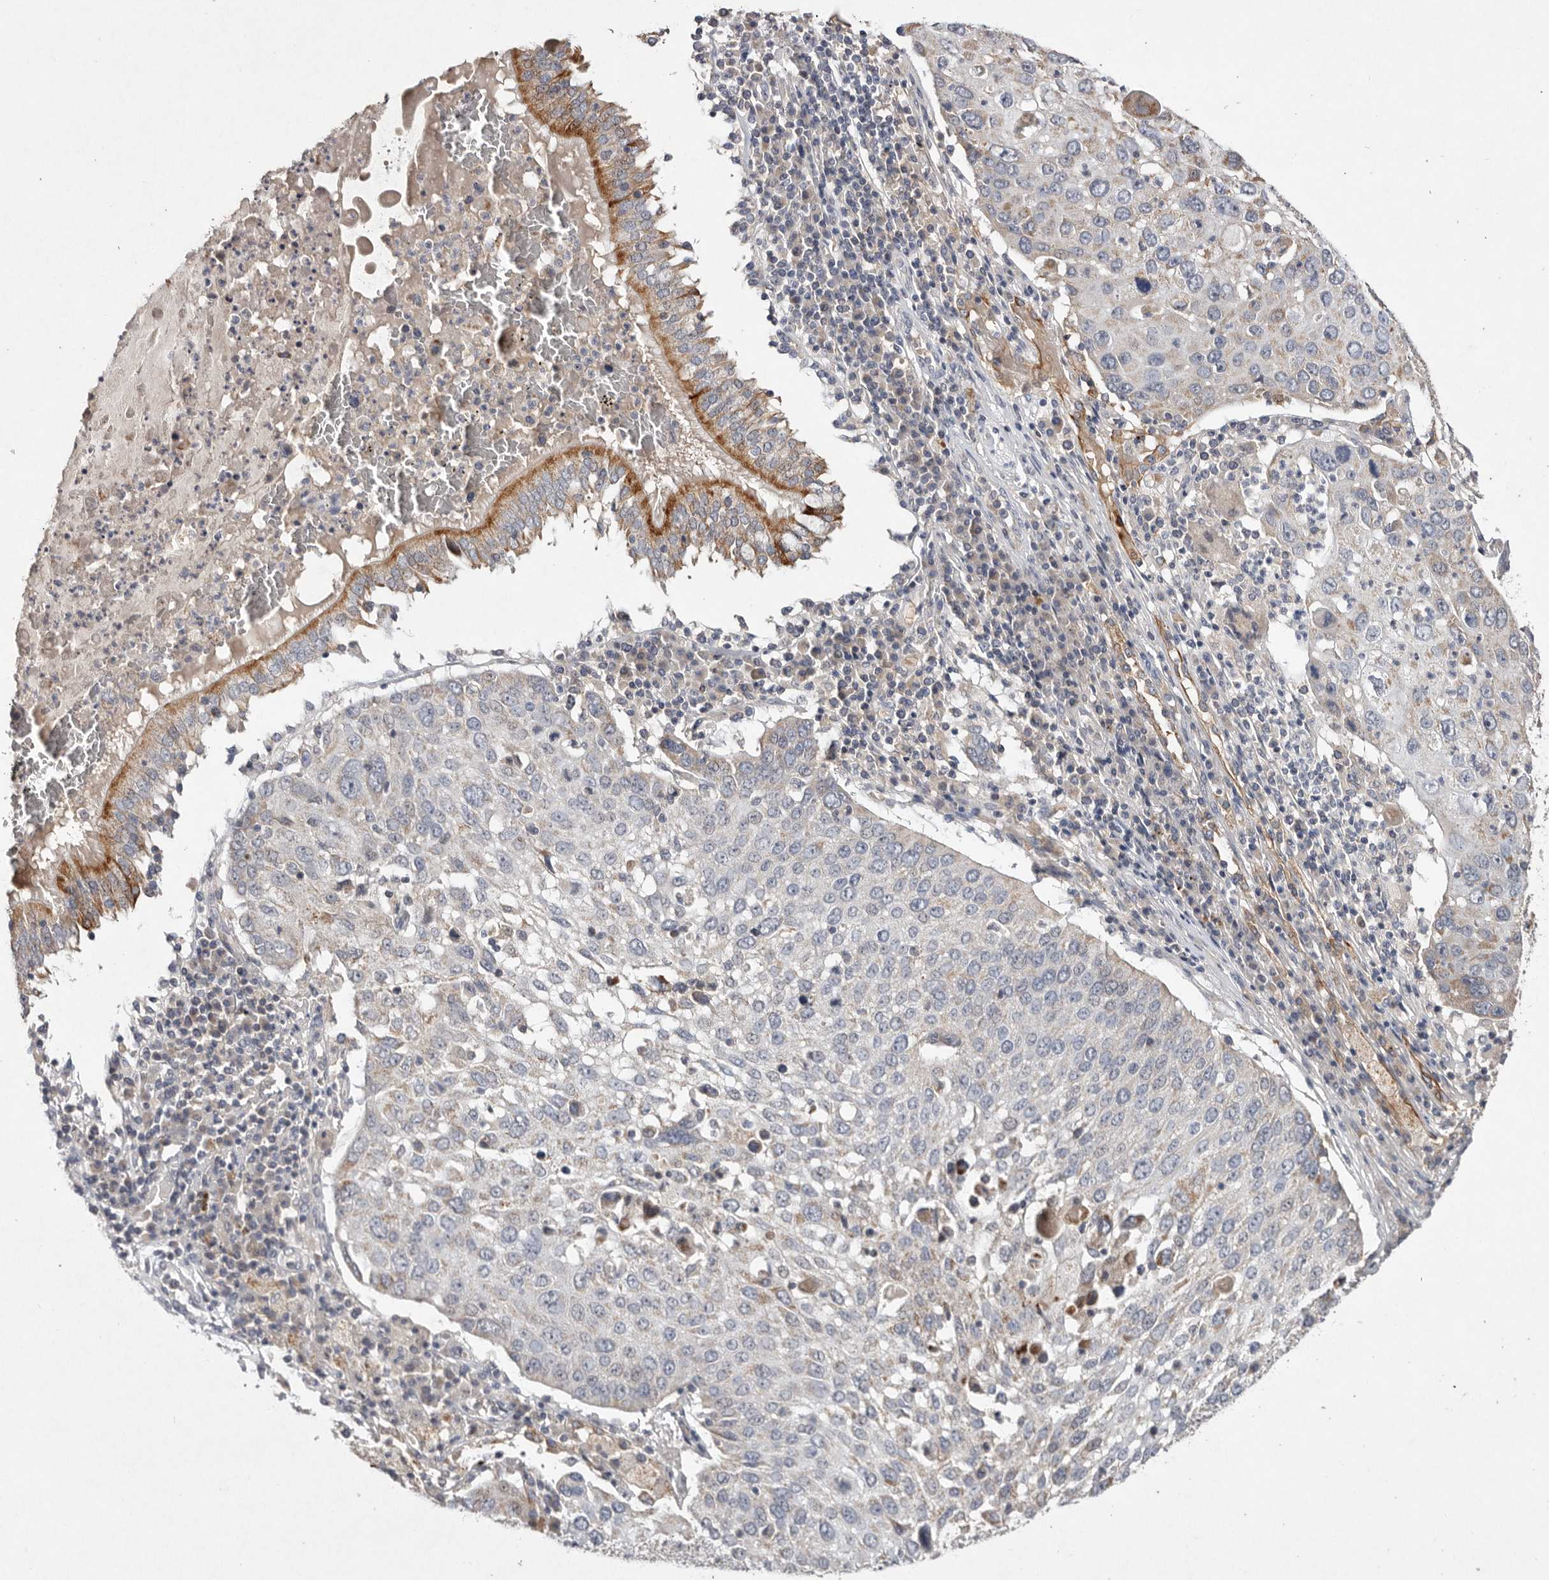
{"staining": {"intensity": "negative", "quantity": "none", "location": "none"}, "tissue": "lung cancer", "cell_type": "Tumor cells", "image_type": "cancer", "snomed": [{"axis": "morphology", "description": "Squamous cell carcinoma, NOS"}, {"axis": "topography", "description": "Lung"}], "caption": "Protein analysis of squamous cell carcinoma (lung) displays no significant staining in tumor cells.", "gene": "TNFSF14", "patient": {"sex": "male", "age": 65}}